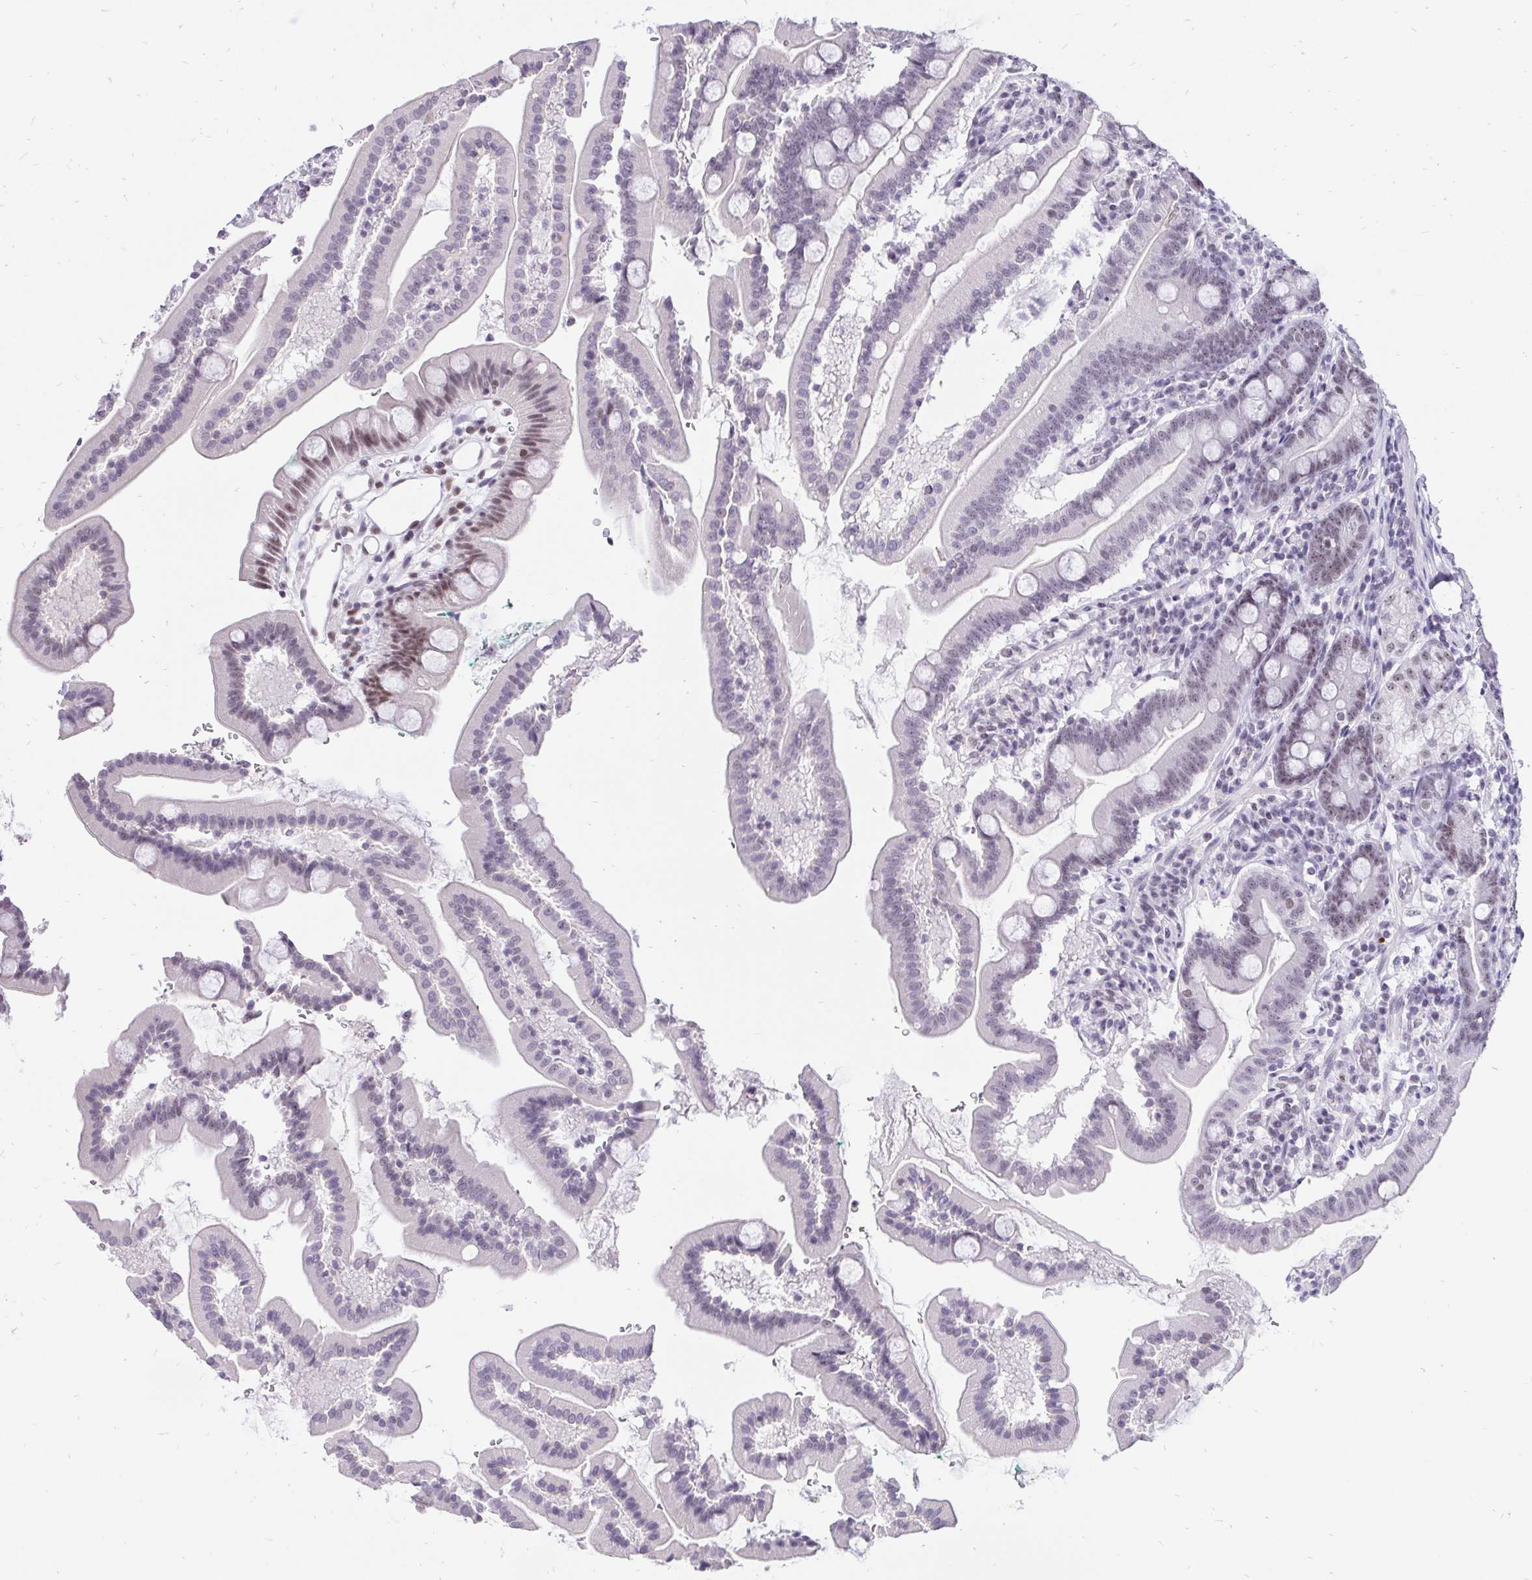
{"staining": {"intensity": "weak", "quantity": "25%-75%", "location": "nuclear"}, "tissue": "duodenum", "cell_type": "Glandular cells", "image_type": "normal", "snomed": [{"axis": "morphology", "description": "Normal tissue, NOS"}, {"axis": "topography", "description": "Duodenum"}], "caption": "Approximately 25%-75% of glandular cells in unremarkable human duodenum display weak nuclear protein positivity as visualized by brown immunohistochemical staining.", "gene": "ZNF860", "patient": {"sex": "female", "age": 67}}